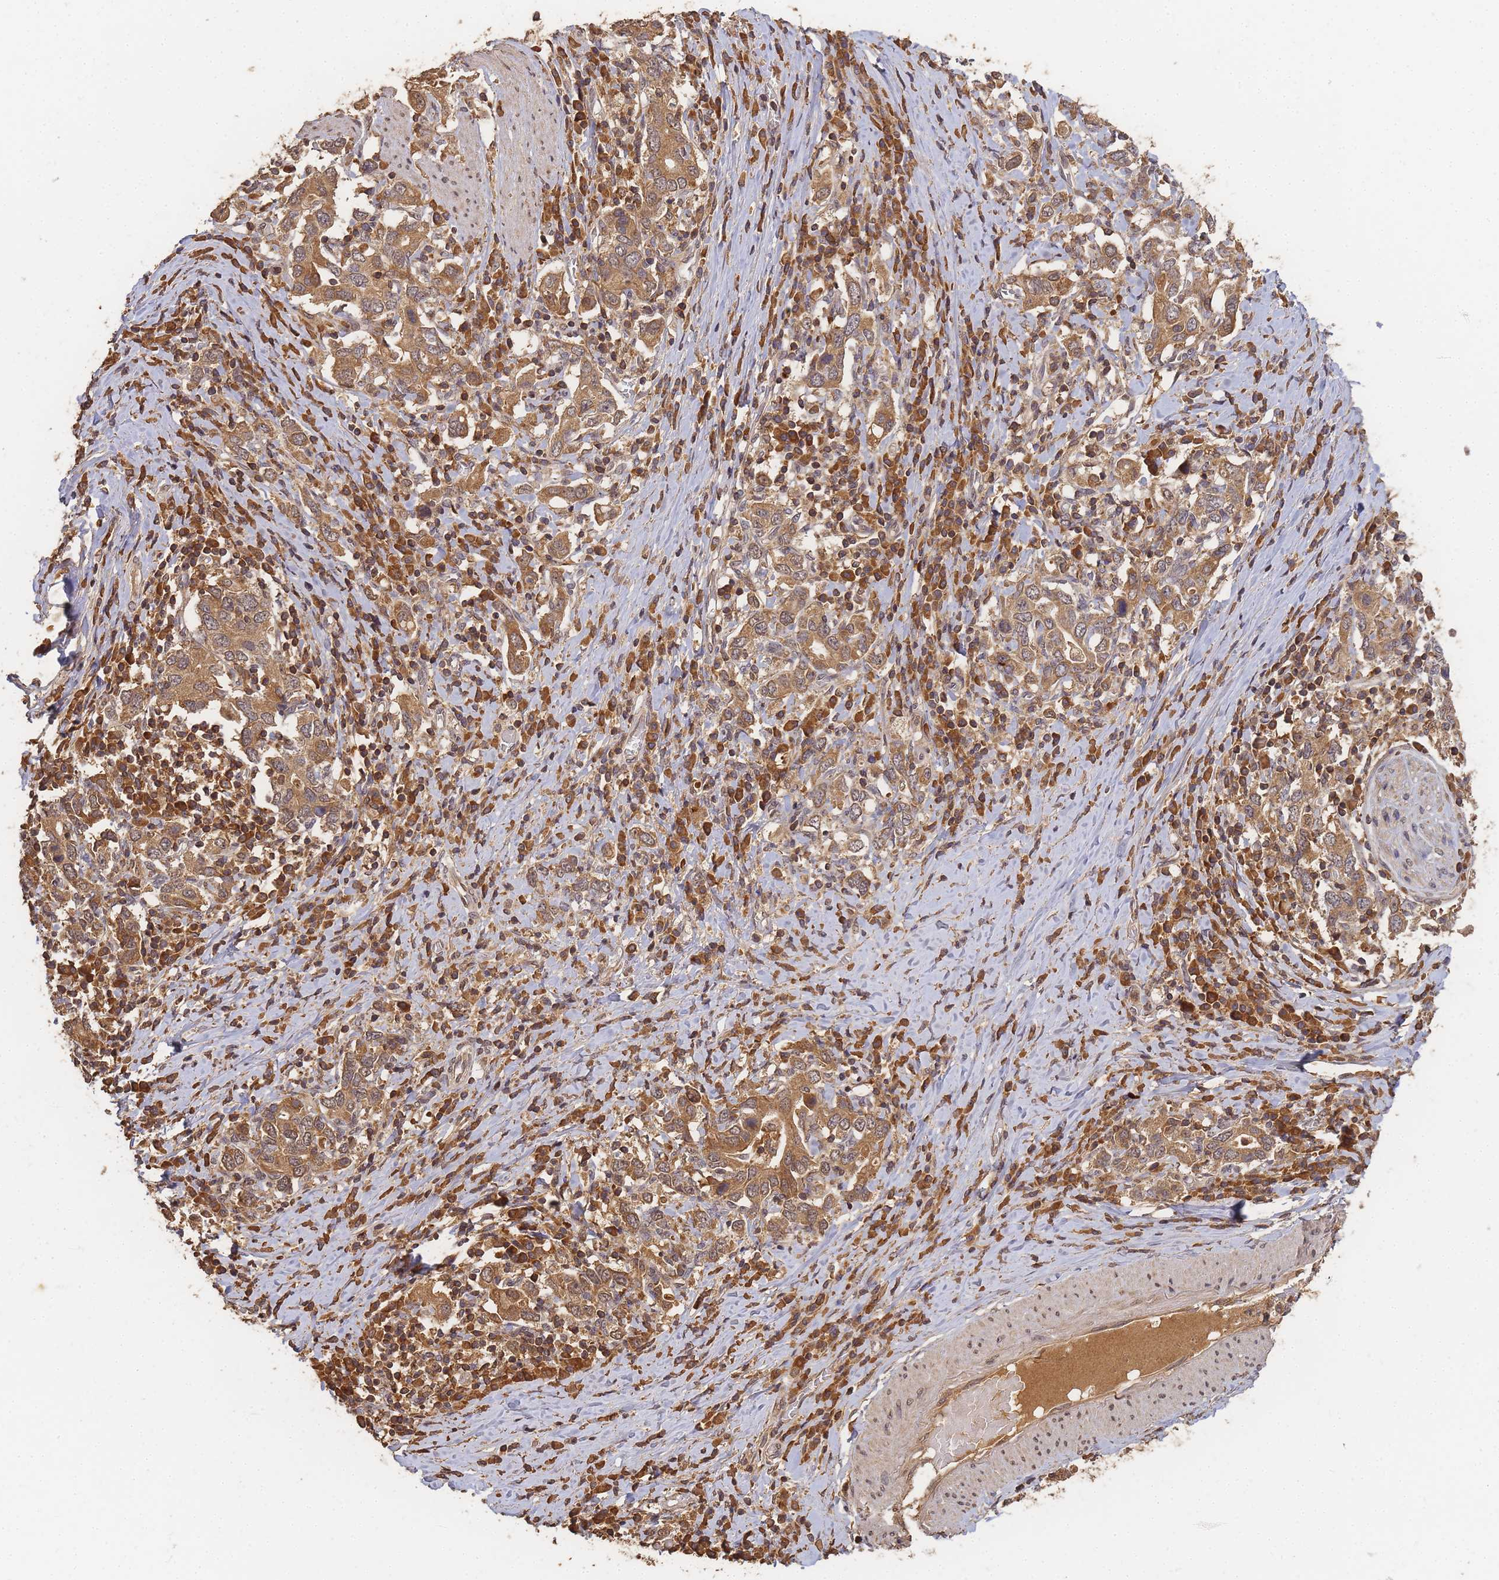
{"staining": {"intensity": "moderate", "quantity": ">75%", "location": "cytoplasmic/membranous,nuclear"}, "tissue": "stomach cancer", "cell_type": "Tumor cells", "image_type": "cancer", "snomed": [{"axis": "morphology", "description": "Adenocarcinoma, NOS"}, {"axis": "topography", "description": "Stomach, upper"}, {"axis": "topography", "description": "Stomach"}], "caption": "Protein expression analysis of human stomach adenocarcinoma reveals moderate cytoplasmic/membranous and nuclear staining in approximately >75% of tumor cells.", "gene": "ALKBH1", "patient": {"sex": "male", "age": 62}}